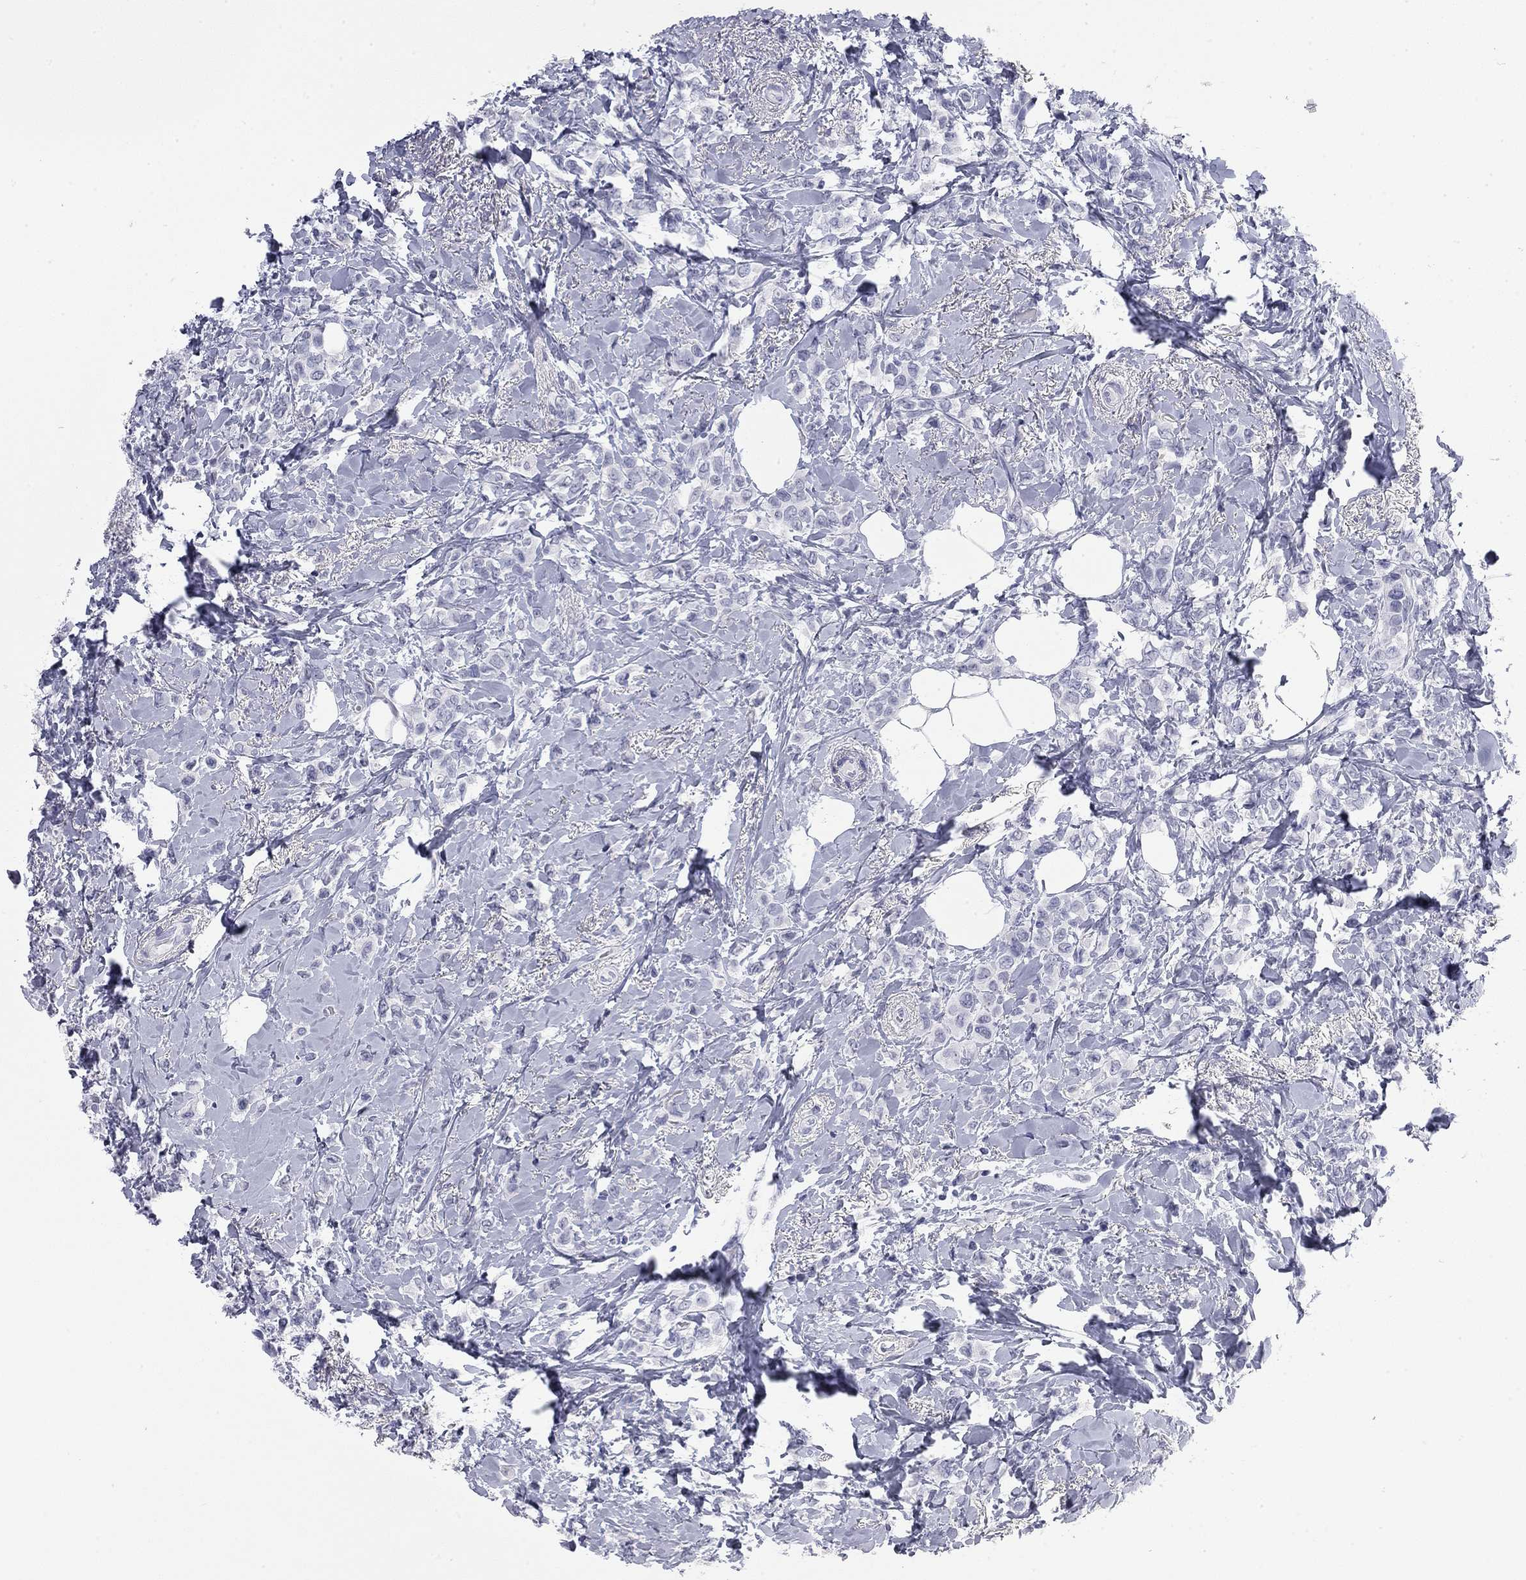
{"staining": {"intensity": "negative", "quantity": "none", "location": "none"}, "tissue": "breast cancer", "cell_type": "Tumor cells", "image_type": "cancer", "snomed": [{"axis": "morphology", "description": "Lobular carcinoma"}, {"axis": "topography", "description": "Breast"}], "caption": "This is a micrograph of immunohistochemistry staining of lobular carcinoma (breast), which shows no expression in tumor cells.", "gene": "AK8", "patient": {"sex": "female", "age": 66}}